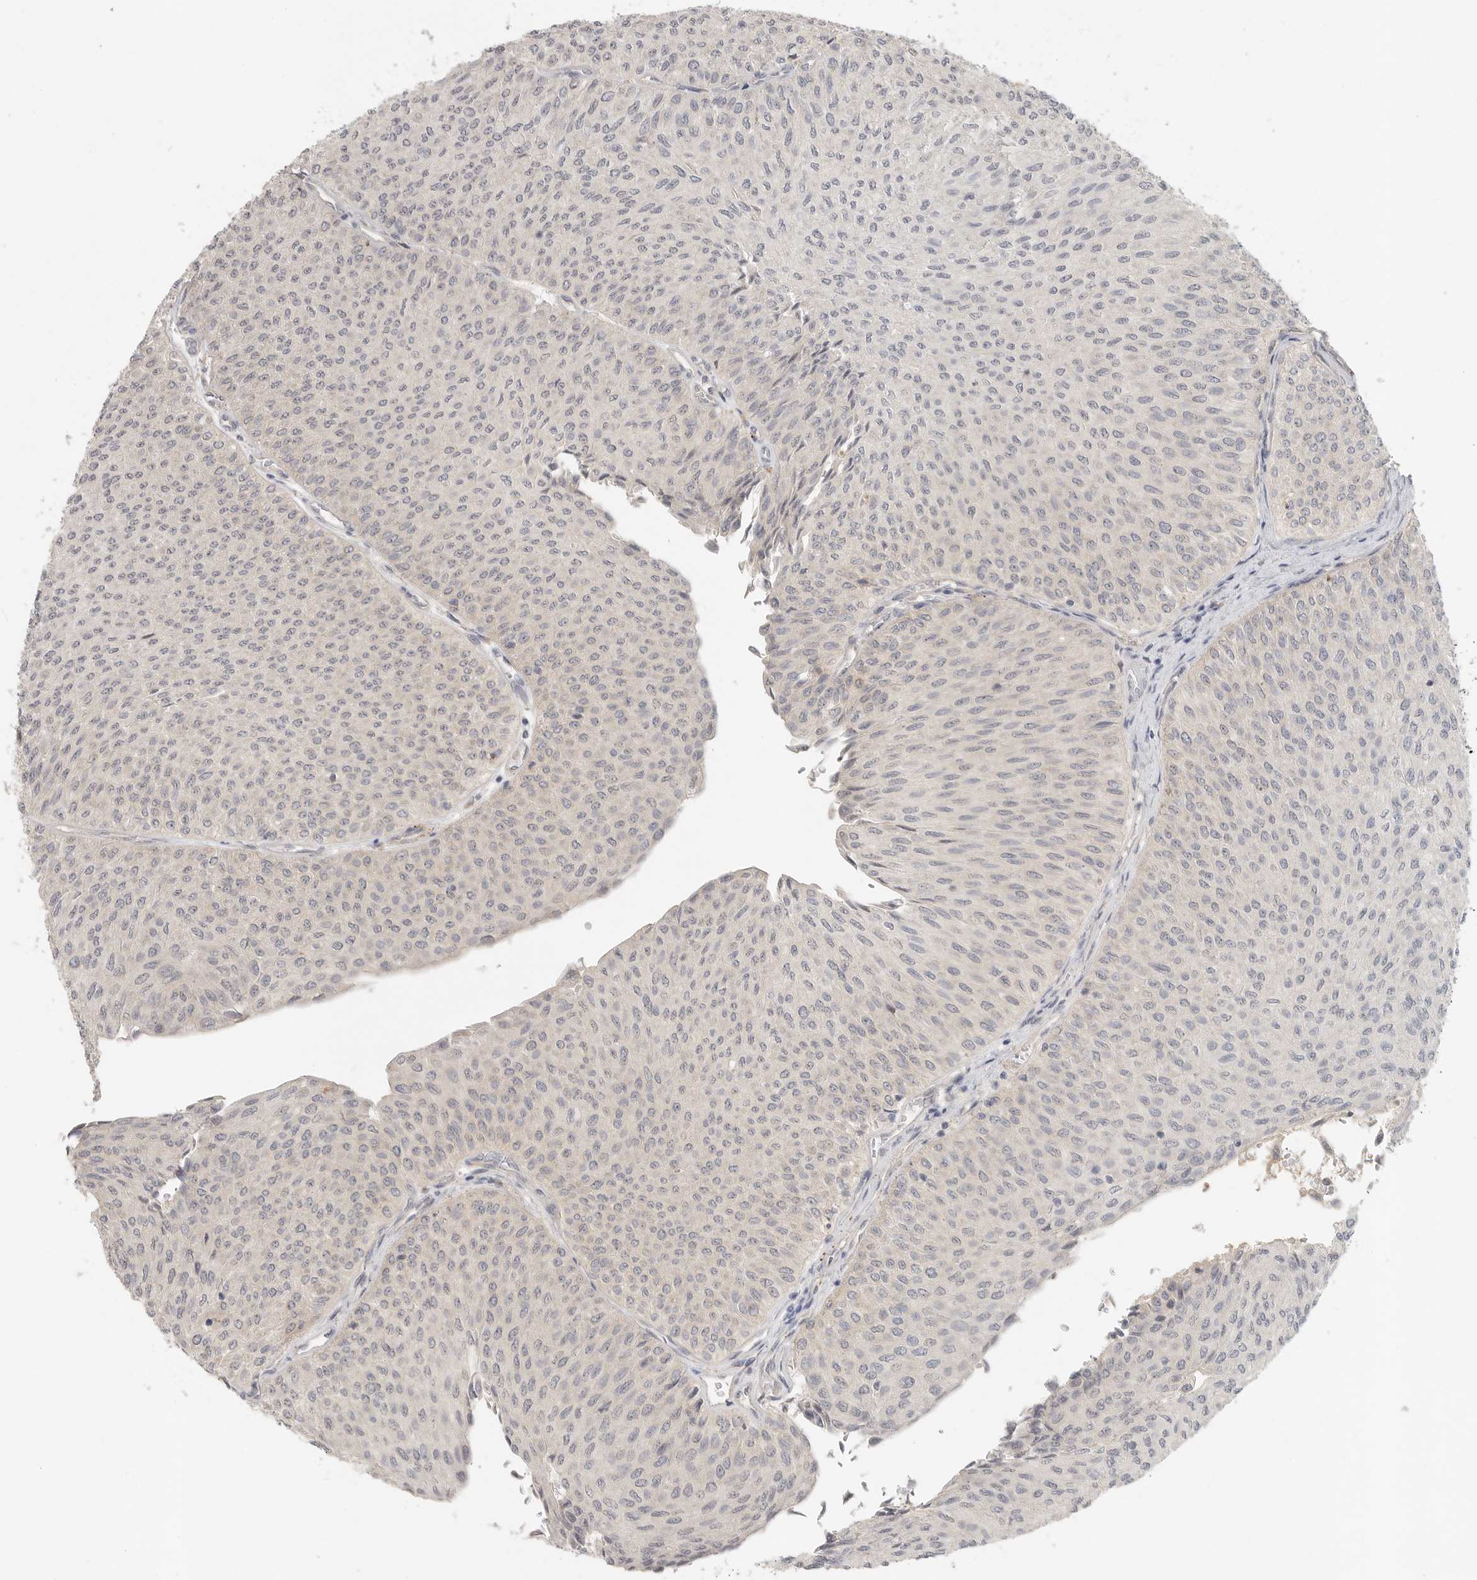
{"staining": {"intensity": "negative", "quantity": "none", "location": "none"}, "tissue": "urothelial cancer", "cell_type": "Tumor cells", "image_type": "cancer", "snomed": [{"axis": "morphology", "description": "Urothelial carcinoma, Low grade"}, {"axis": "topography", "description": "Urinary bladder"}], "caption": "Immunohistochemistry histopathology image of neoplastic tissue: low-grade urothelial carcinoma stained with DAB (3,3'-diaminobenzidine) displays no significant protein expression in tumor cells.", "gene": "HDAC6", "patient": {"sex": "male", "age": 78}}